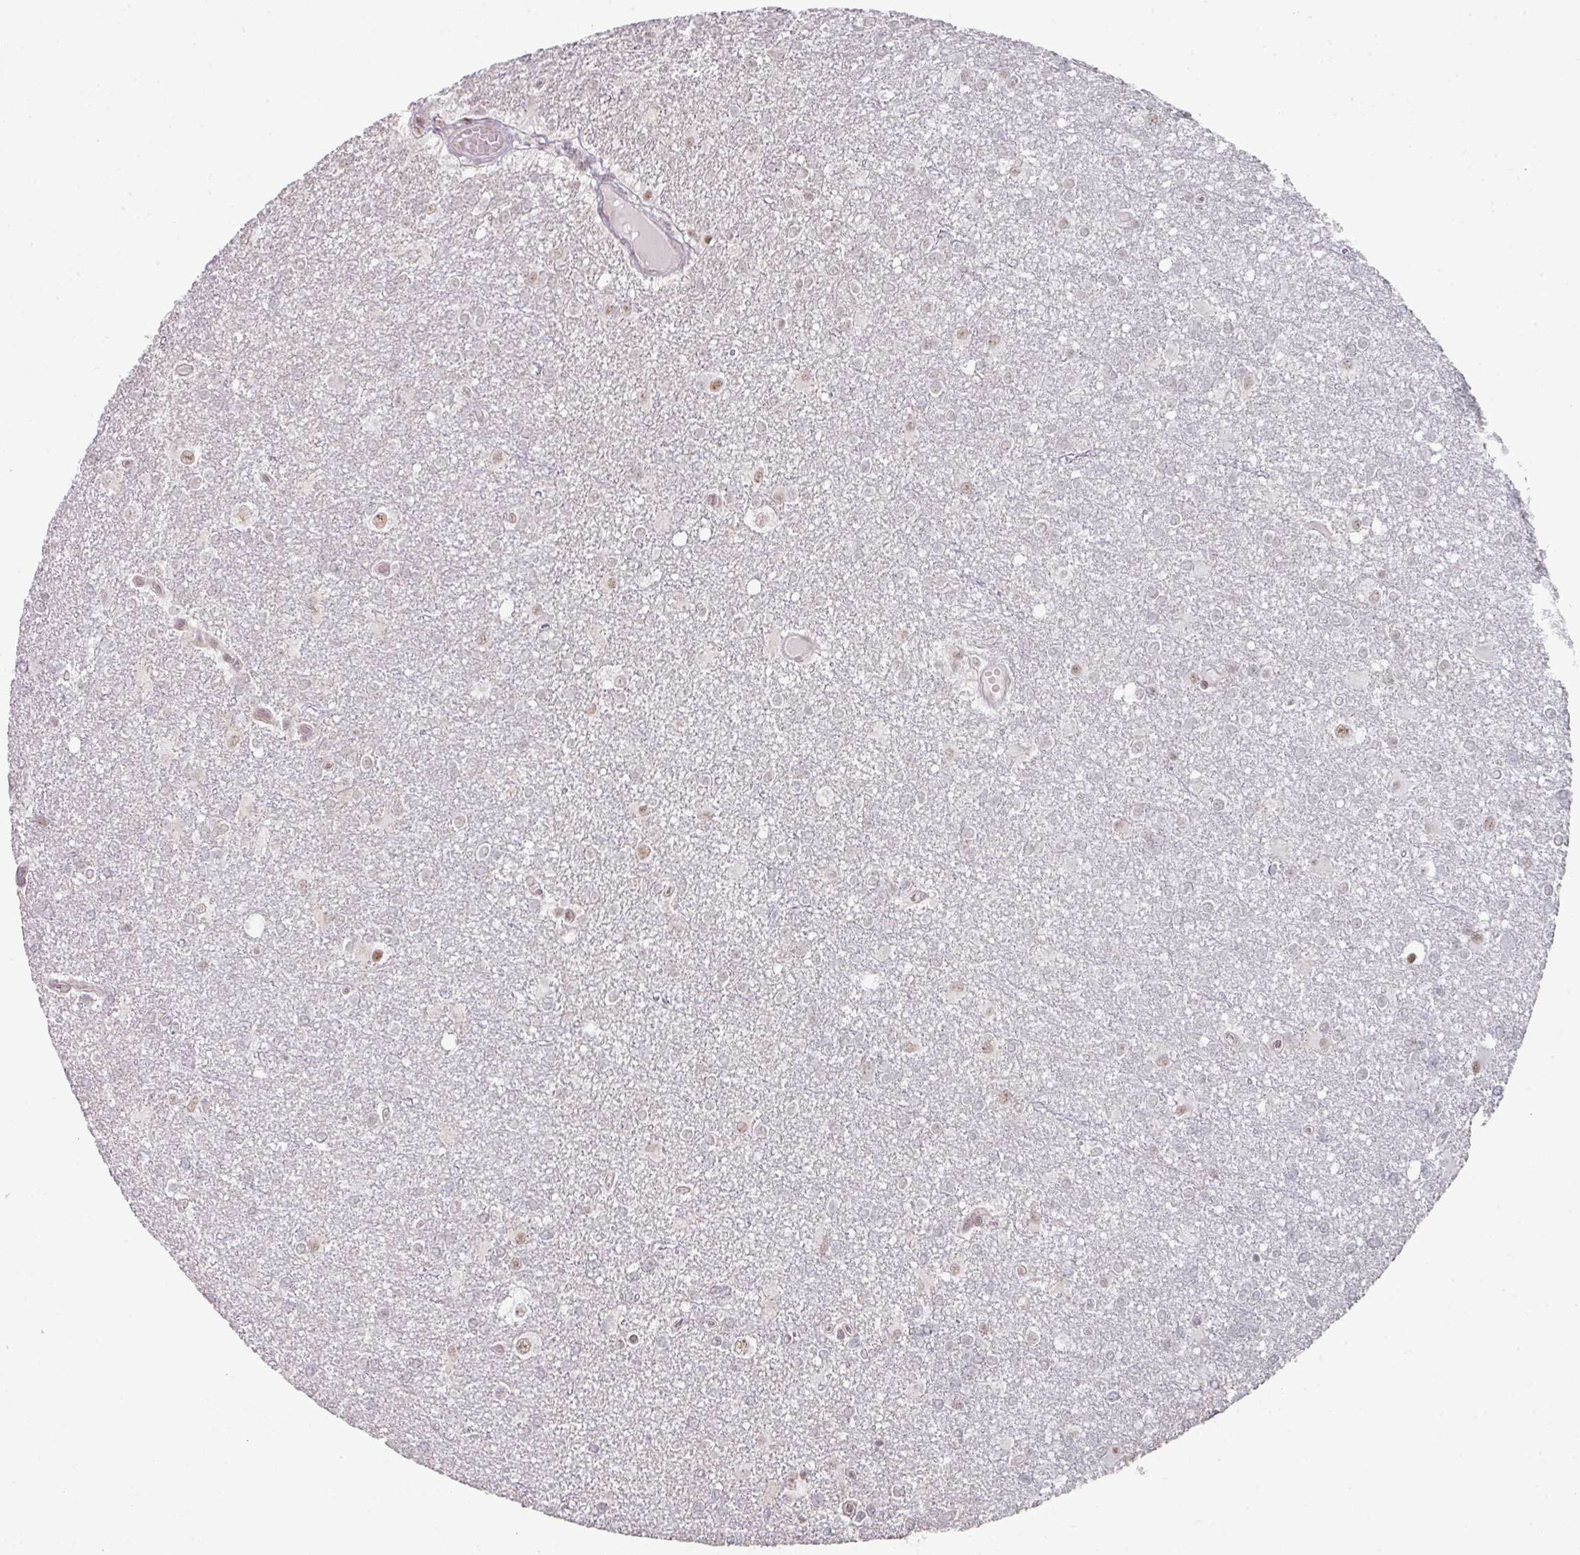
{"staining": {"intensity": "moderate", "quantity": "<25%", "location": "nuclear"}, "tissue": "glioma", "cell_type": "Tumor cells", "image_type": "cancer", "snomed": [{"axis": "morphology", "description": "Glioma, malignant, High grade"}, {"axis": "topography", "description": "Brain"}], "caption": "Immunohistochemistry image of neoplastic tissue: glioma stained using immunohistochemistry displays low levels of moderate protein expression localized specifically in the nuclear of tumor cells, appearing as a nuclear brown color.", "gene": "SF3B5", "patient": {"sex": "male", "age": 48}}